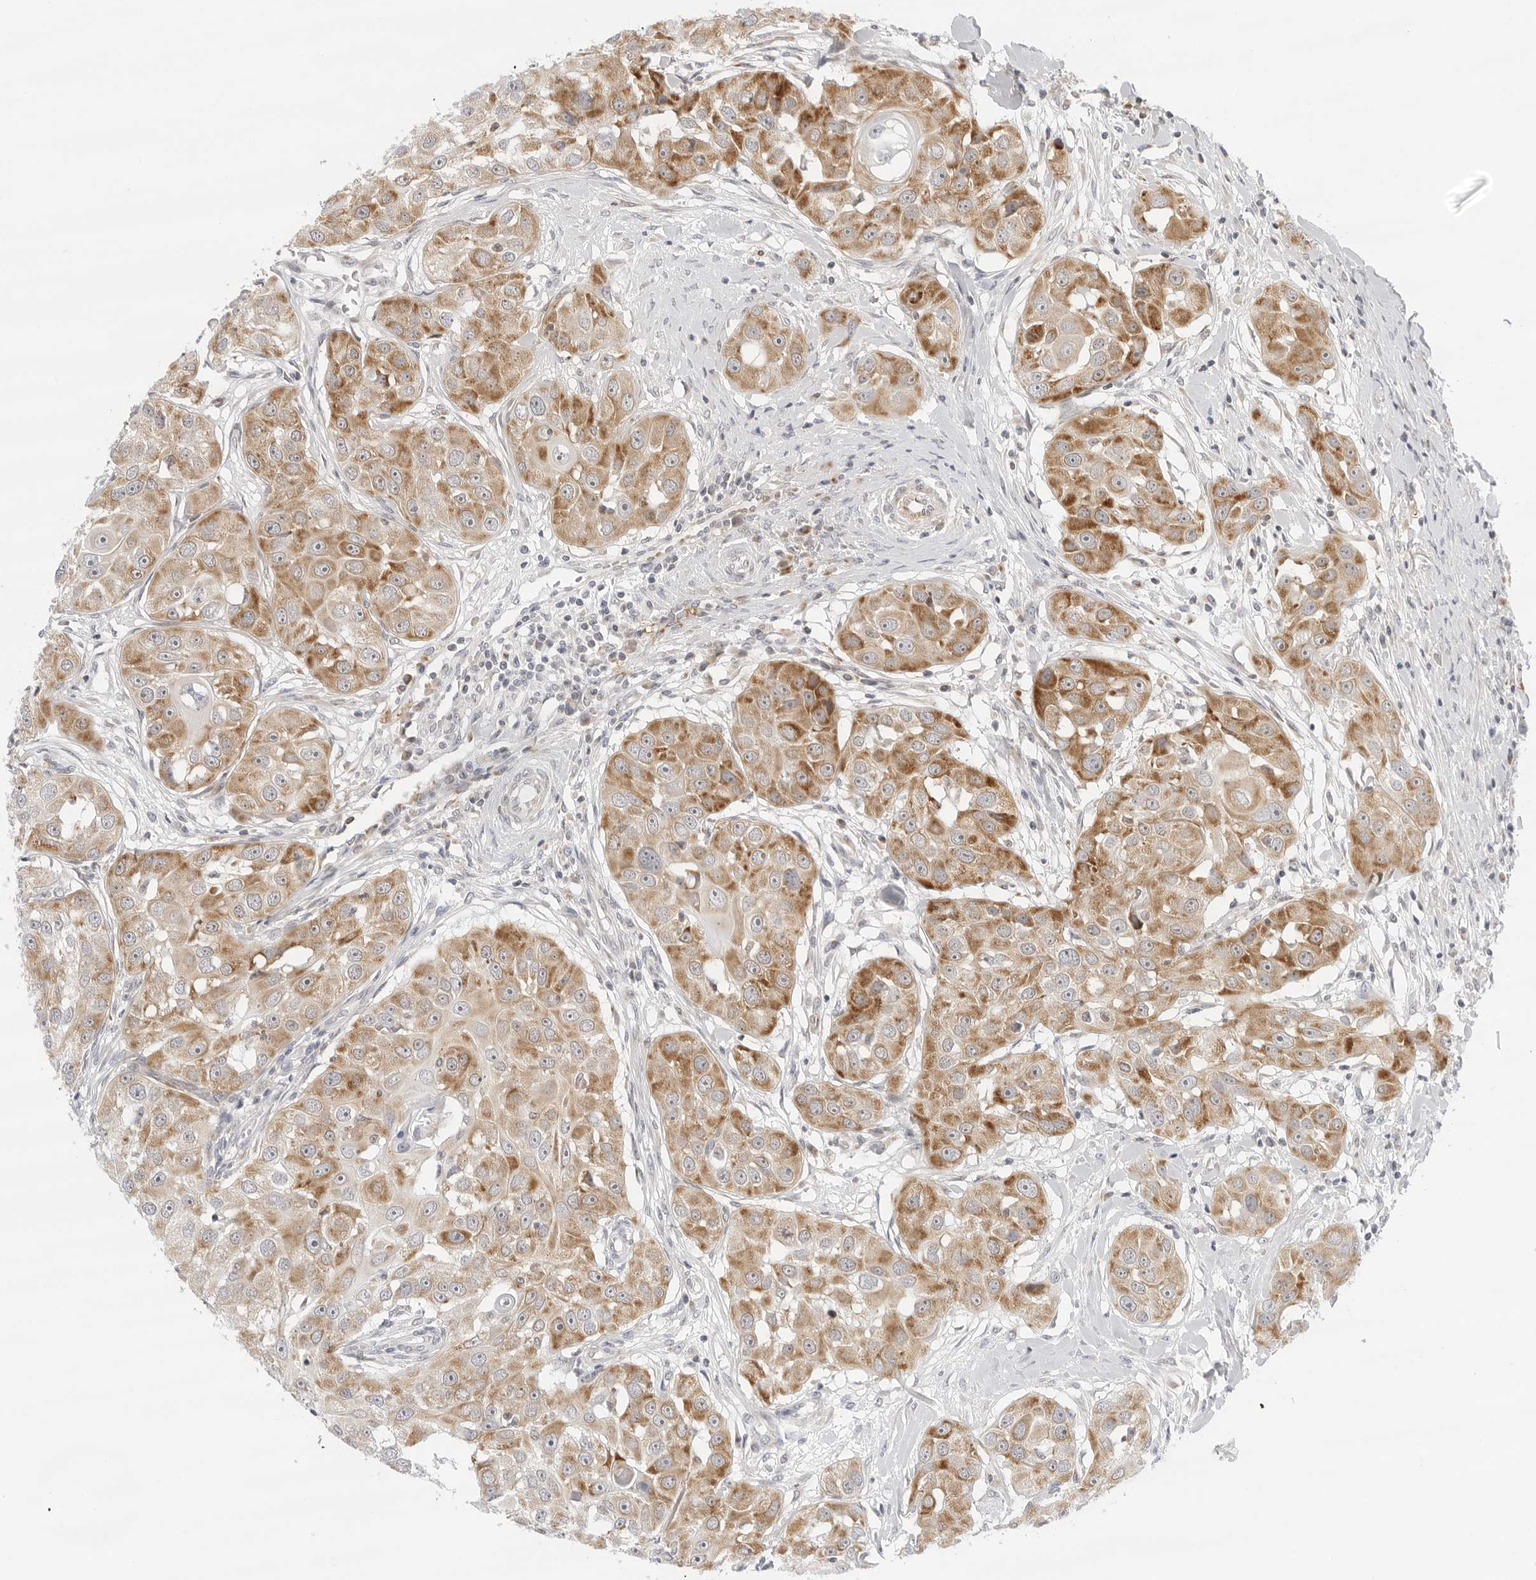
{"staining": {"intensity": "moderate", "quantity": ">75%", "location": "cytoplasmic/membranous"}, "tissue": "head and neck cancer", "cell_type": "Tumor cells", "image_type": "cancer", "snomed": [{"axis": "morphology", "description": "Normal tissue, NOS"}, {"axis": "morphology", "description": "Squamous cell carcinoma, NOS"}, {"axis": "topography", "description": "Skeletal muscle"}, {"axis": "topography", "description": "Head-Neck"}], "caption": "A histopathology image of head and neck cancer stained for a protein reveals moderate cytoplasmic/membranous brown staining in tumor cells.", "gene": "CIART", "patient": {"sex": "male", "age": 51}}